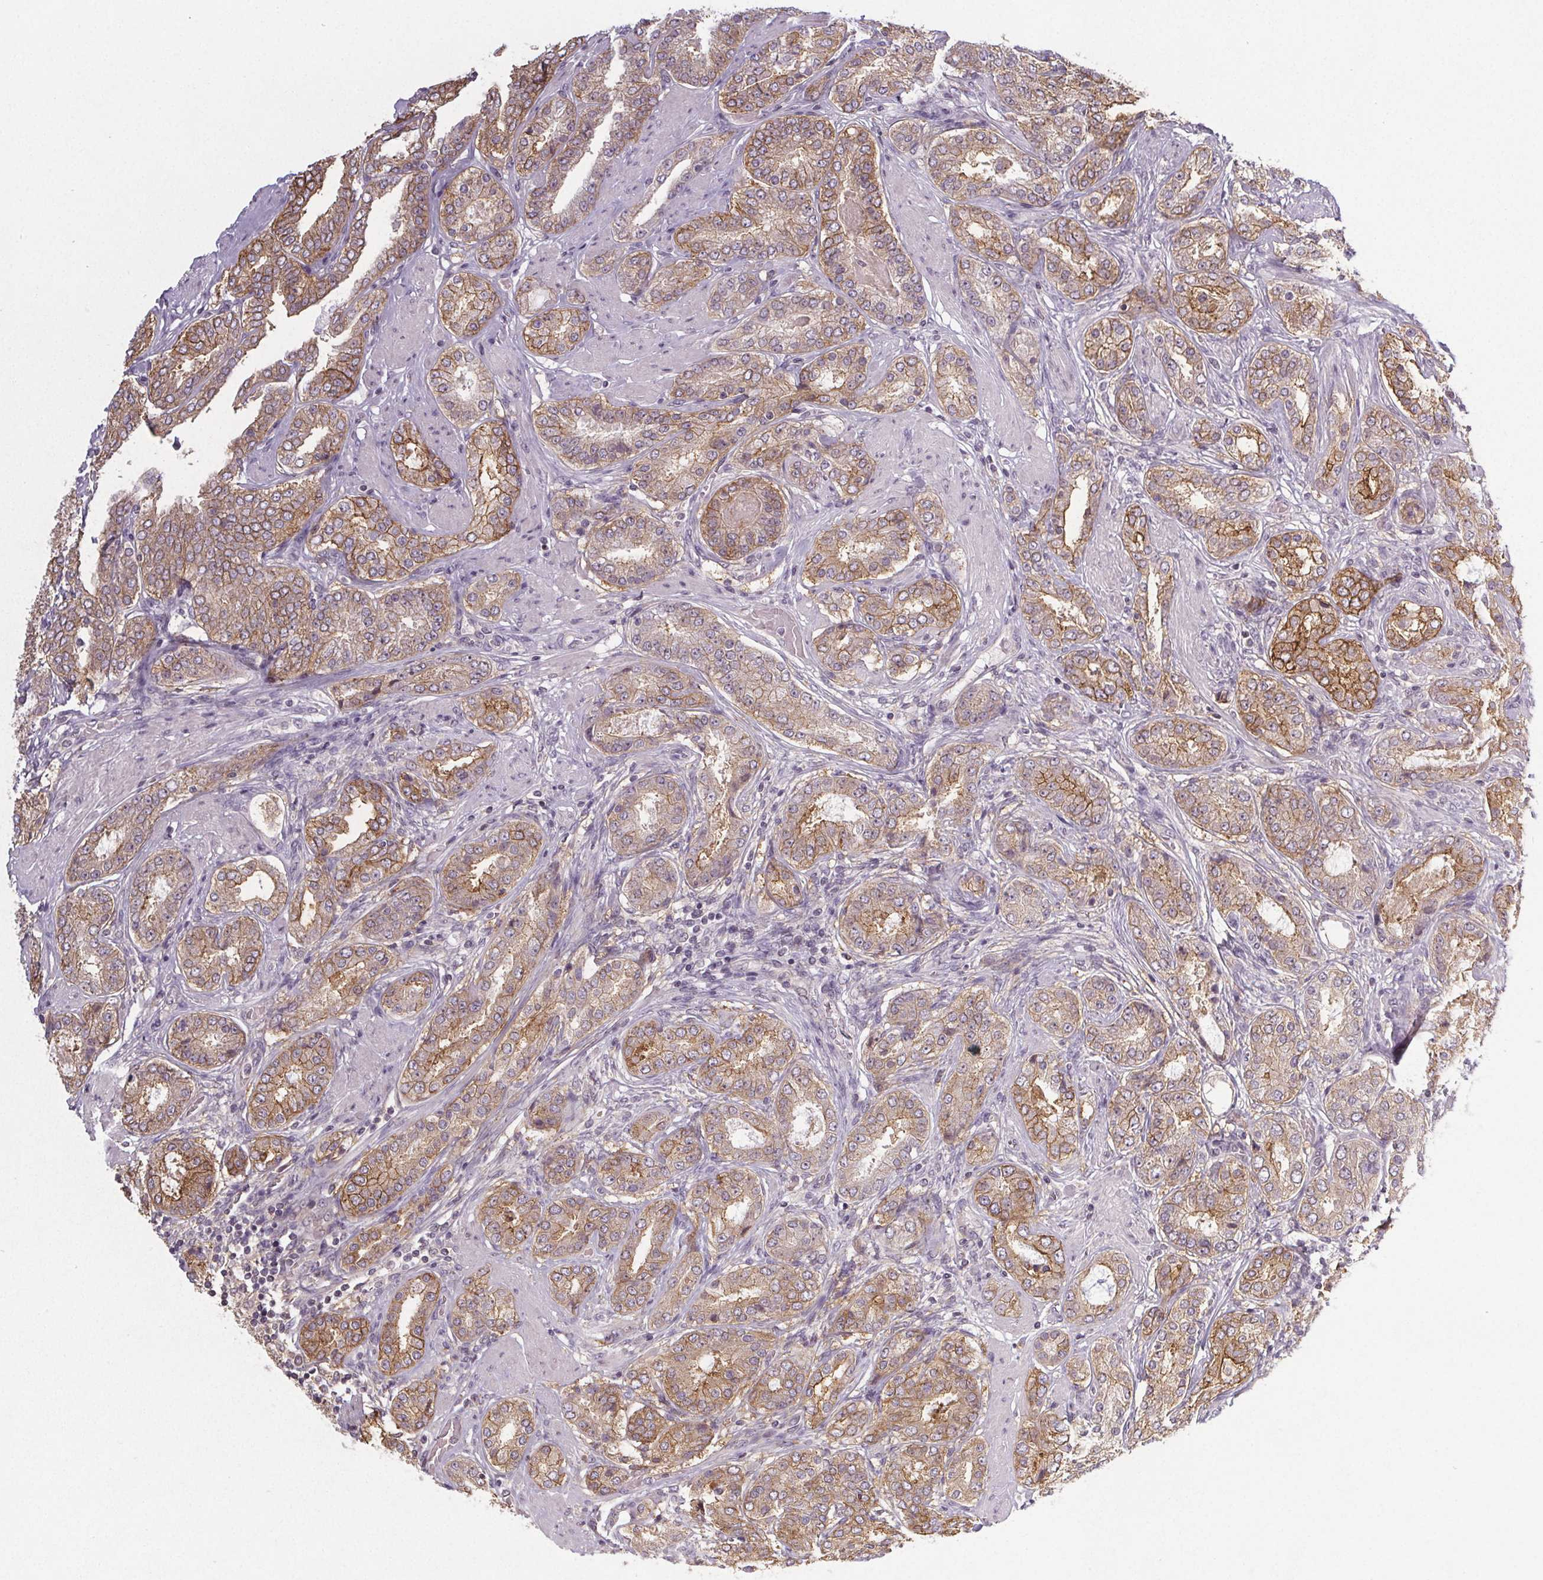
{"staining": {"intensity": "moderate", "quantity": "25%-75%", "location": "cytoplasmic/membranous"}, "tissue": "prostate cancer", "cell_type": "Tumor cells", "image_type": "cancer", "snomed": [{"axis": "morphology", "description": "Adenocarcinoma, High grade"}, {"axis": "topography", "description": "Prostate"}], "caption": "Tumor cells reveal moderate cytoplasmic/membranous expression in about 25%-75% of cells in high-grade adenocarcinoma (prostate).", "gene": "SLC26A2", "patient": {"sex": "male", "age": 63}}